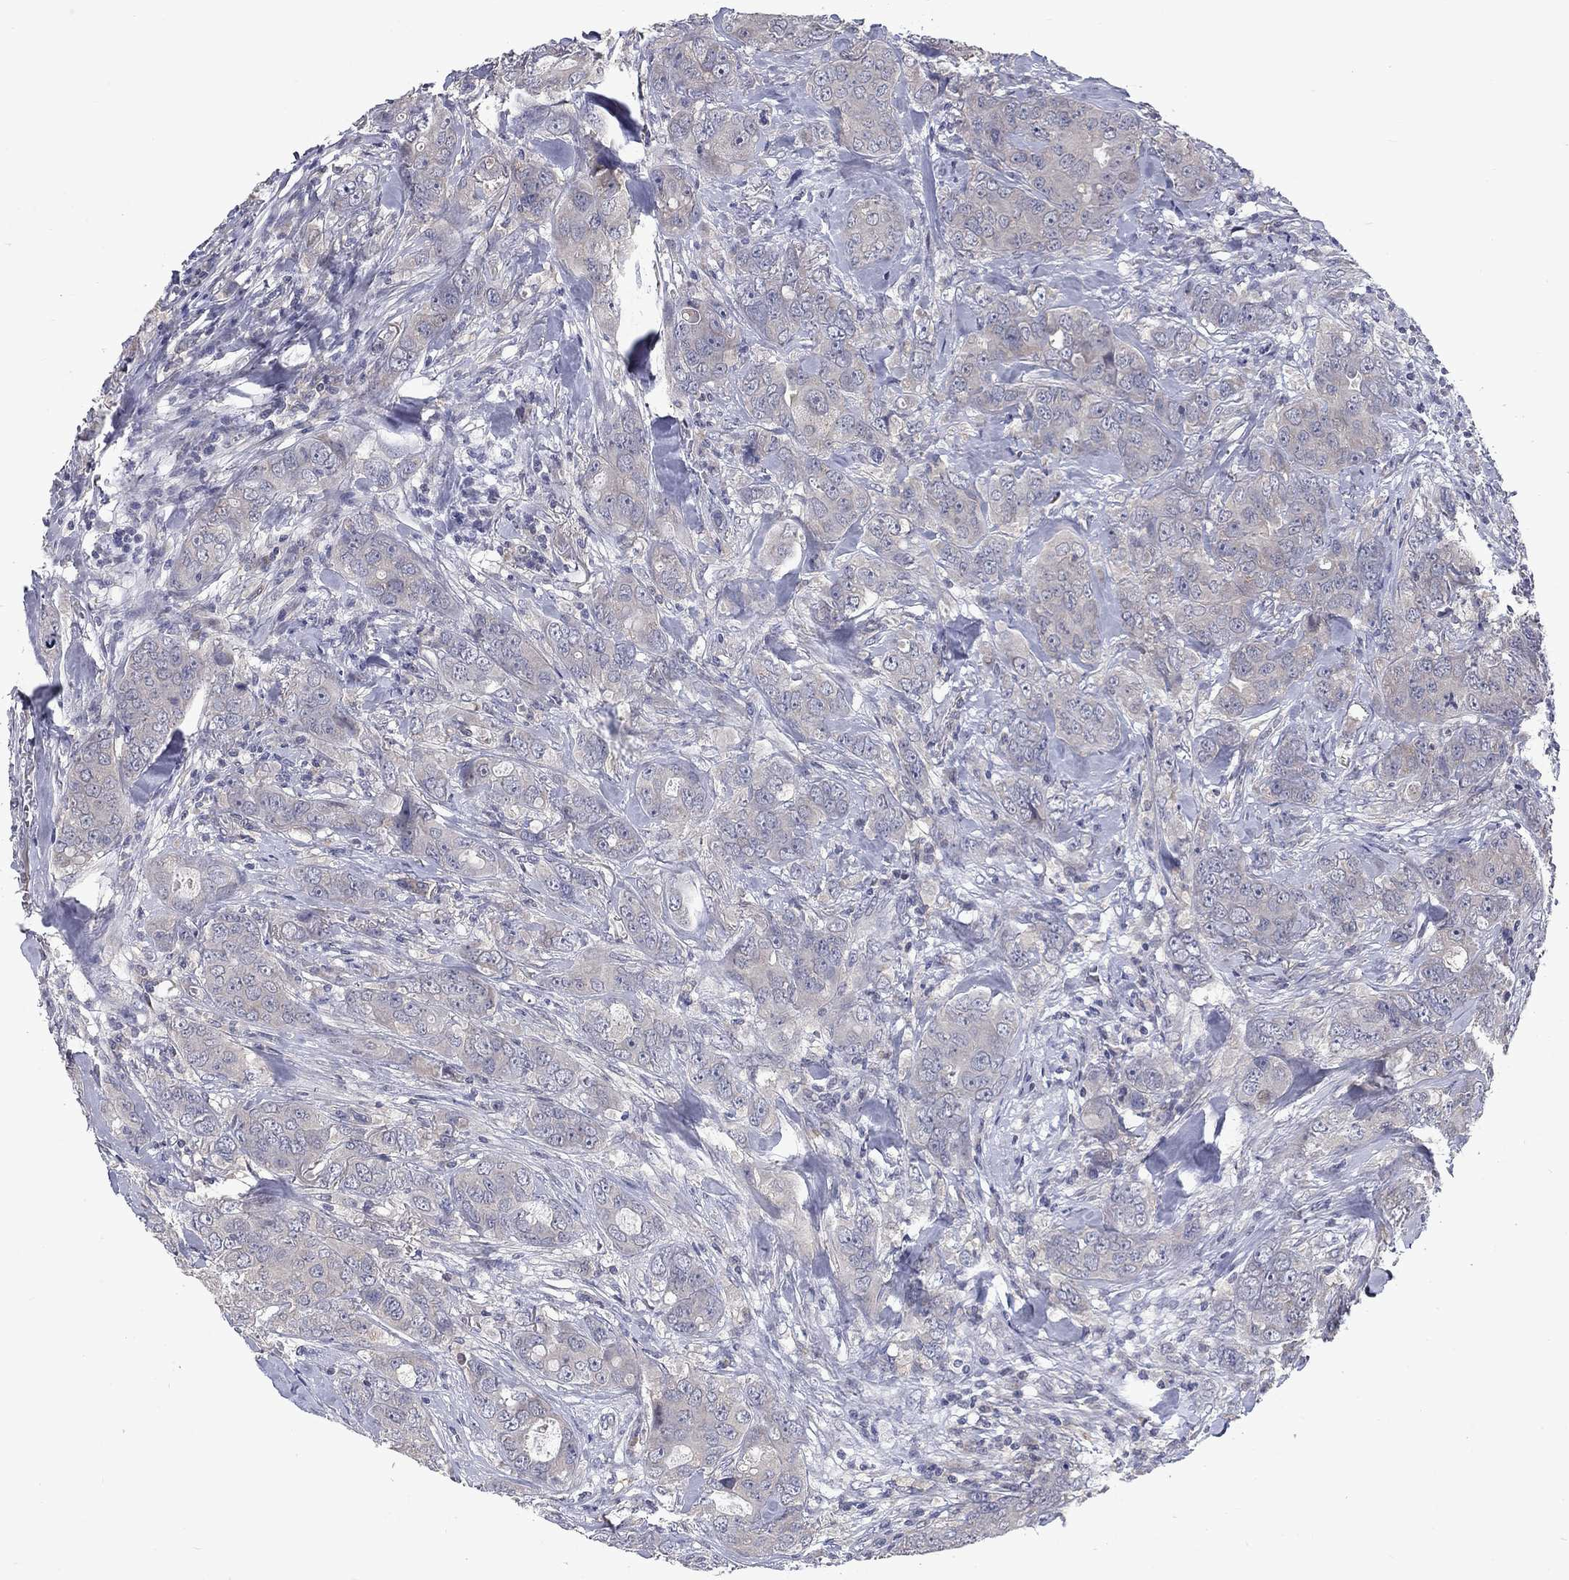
{"staining": {"intensity": "negative", "quantity": "none", "location": "none"}, "tissue": "breast cancer", "cell_type": "Tumor cells", "image_type": "cancer", "snomed": [{"axis": "morphology", "description": "Duct carcinoma"}, {"axis": "topography", "description": "Breast"}], "caption": "A high-resolution photomicrograph shows immunohistochemistry (IHC) staining of intraductal carcinoma (breast), which displays no significant expression in tumor cells. (Brightfield microscopy of DAB (3,3'-diaminobenzidine) IHC at high magnification).", "gene": "FAM3B", "patient": {"sex": "female", "age": 43}}